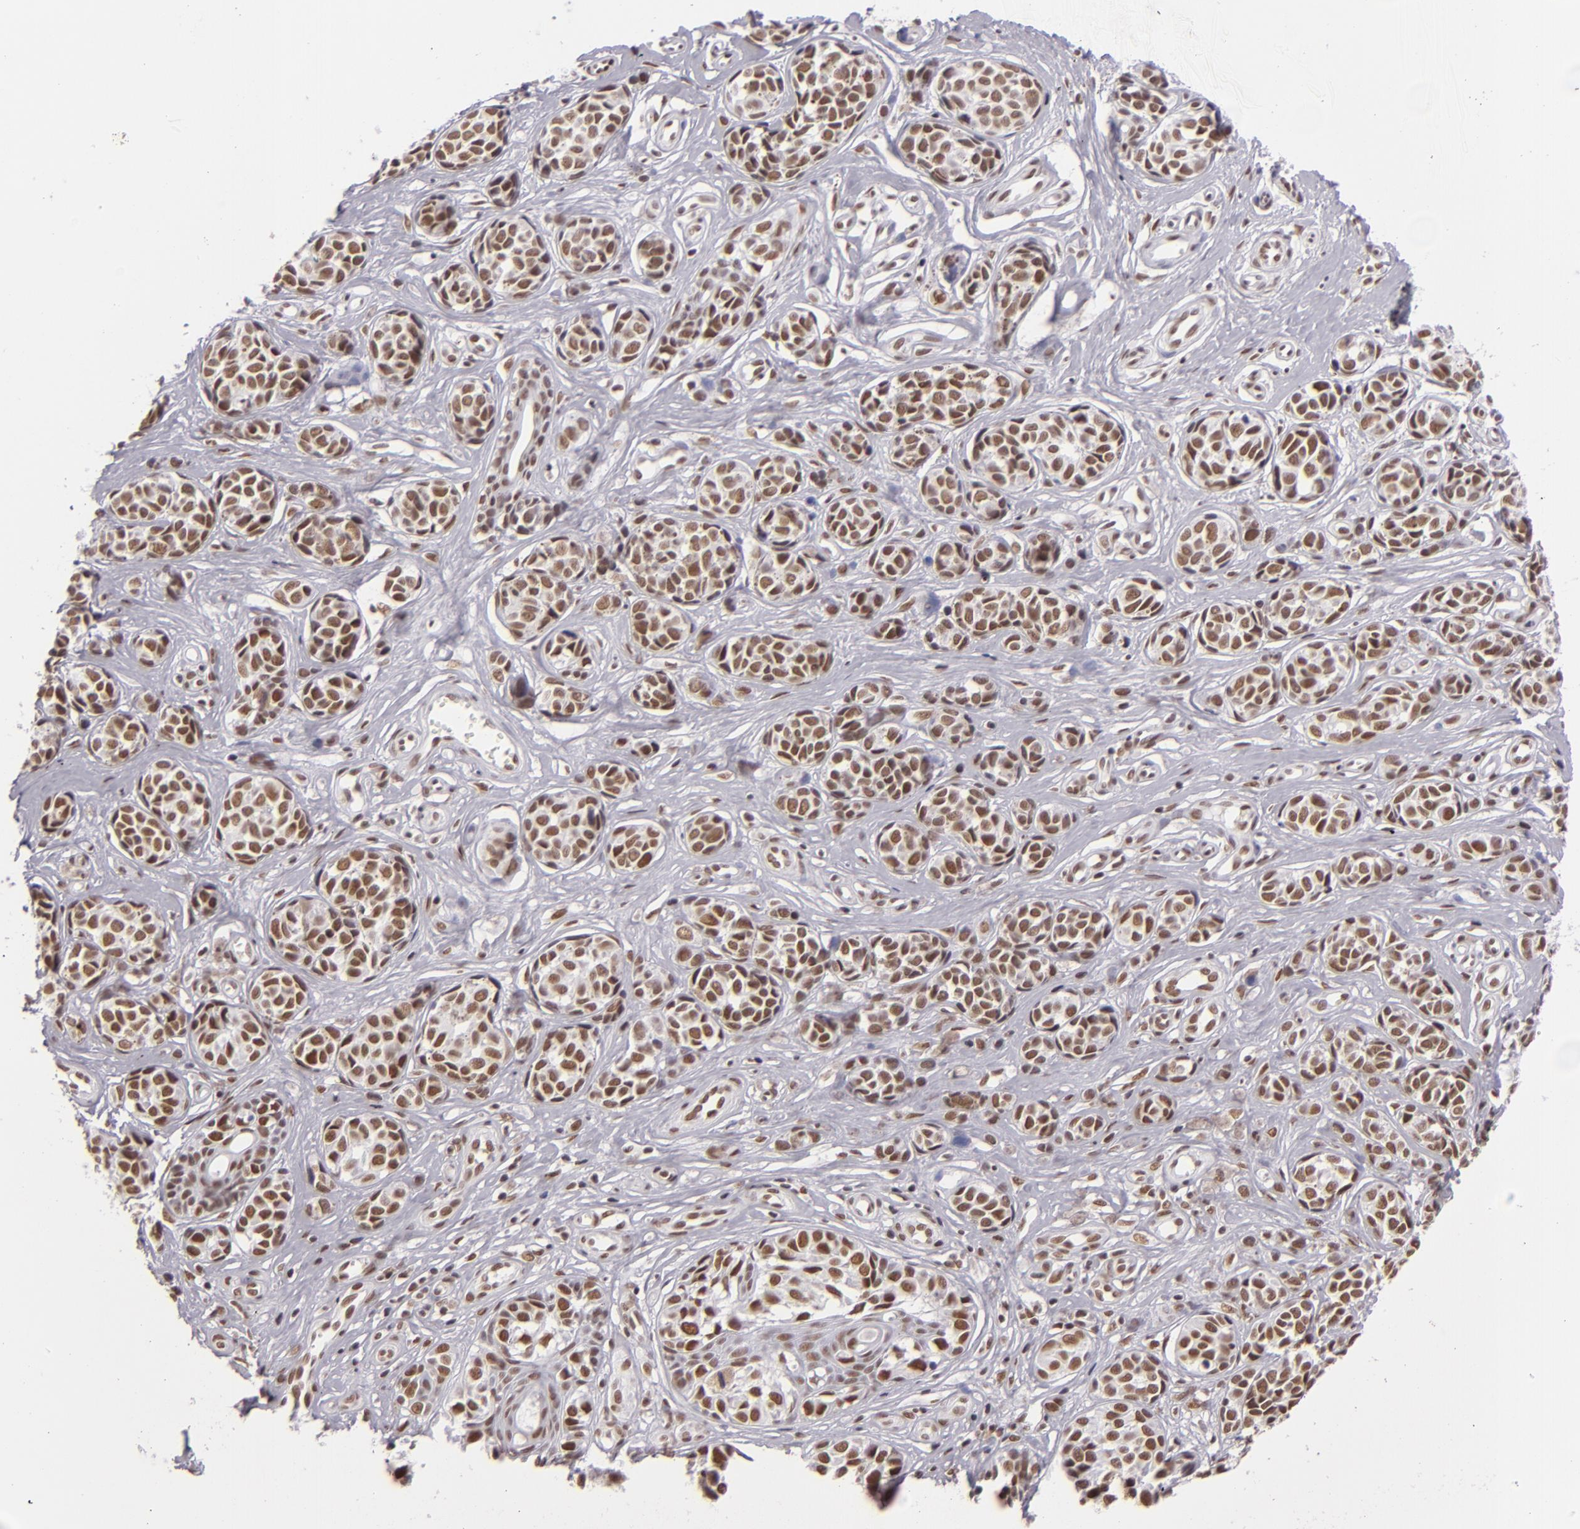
{"staining": {"intensity": "moderate", "quantity": ">75%", "location": "nuclear"}, "tissue": "melanoma", "cell_type": "Tumor cells", "image_type": "cancer", "snomed": [{"axis": "morphology", "description": "Malignant melanoma, NOS"}, {"axis": "topography", "description": "Skin"}], "caption": "This histopathology image exhibits immunohistochemistry (IHC) staining of melanoma, with medium moderate nuclear staining in approximately >75% of tumor cells.", "gene": "BRD8", "patient": {"sex": "male", "age": 79}}